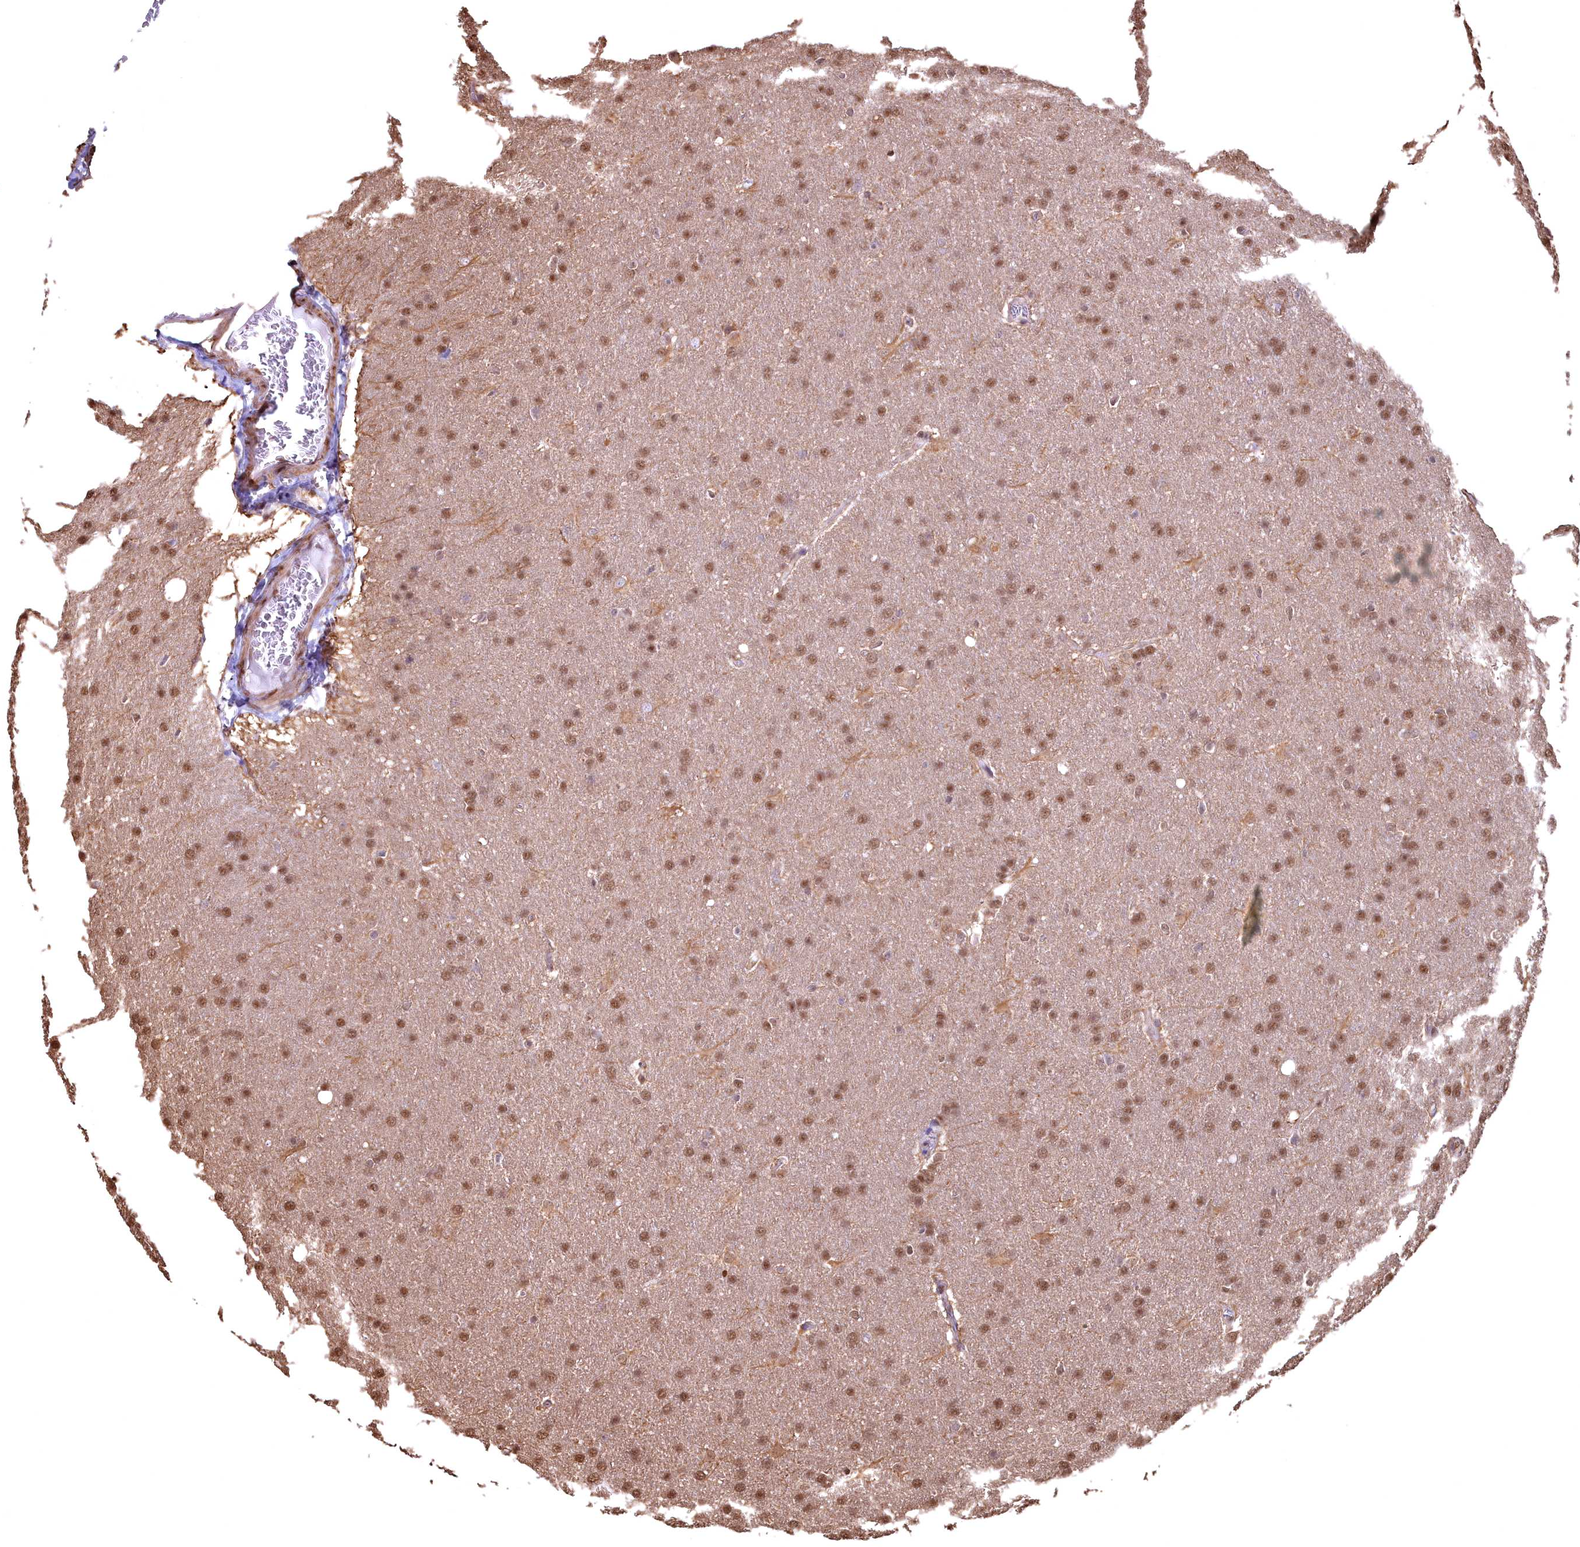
{"staining": {"intensity": "moderate", "quantity": ">75%", "location": "cytoplasmic/membranous,nuclear"}, "tissue": "glioma", "cell_type": "Tumor cells", "image_type": "cancer", "snomed": [{"axis": "morphology", "description": "Glioma, malignant, Low grade"}, {"axis": "topography", "description": "Brain"}], "caption": "High-magnification brightfield microscopy of glioma stained with DAB (3,3'-diaminobenzidine) (brown) and counterstained with hematoxylin (blue). tumor cells exhibit moderate cytoplasmic/membranous and nuclear positivity is present in about>75% of cells.", "gene": "GAPDH", "patient": {"sex": "female", "age": 32}}